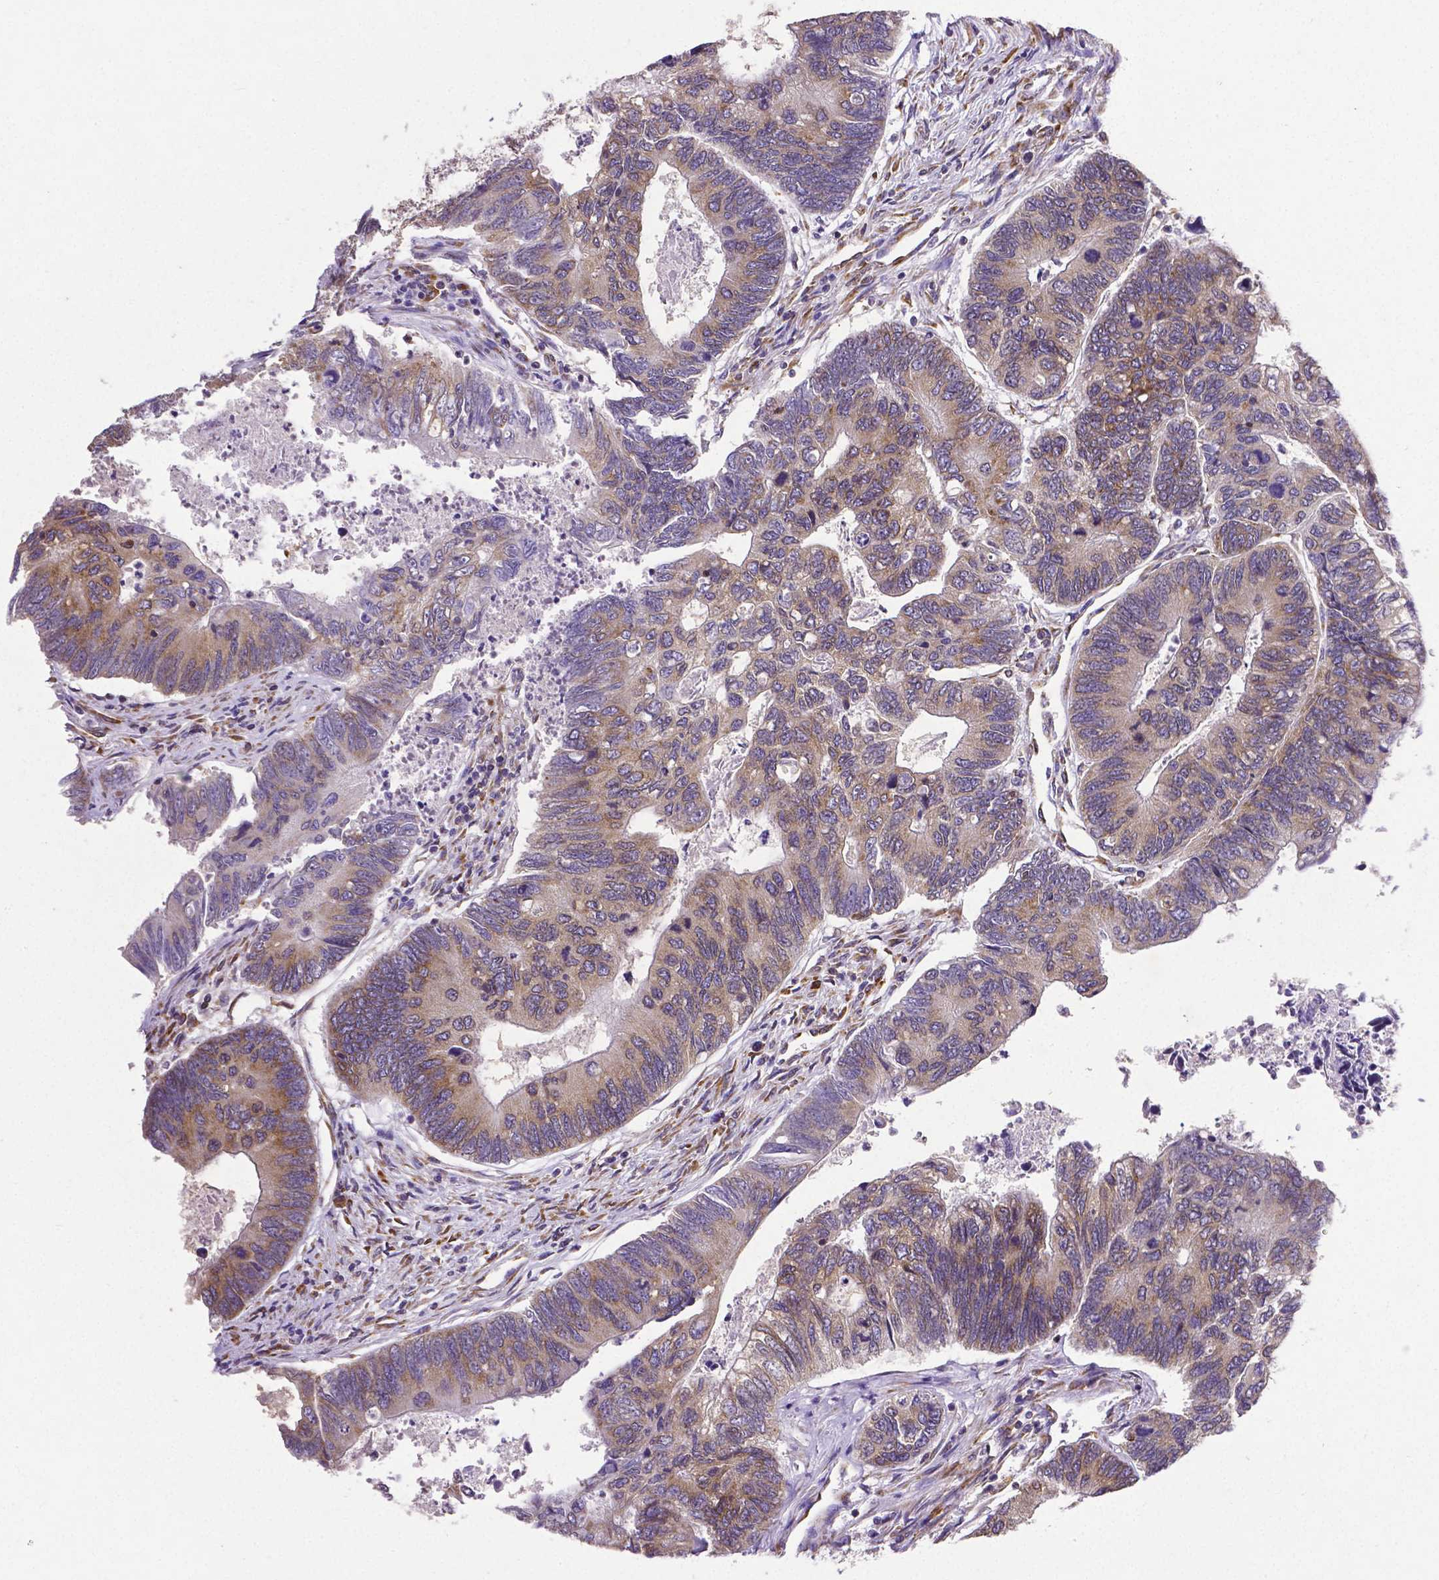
{"staining": {"intensity": "weak", "quantity": "25%-75%", "location": "cytoplasmic/membranous"}, "tissue": "colorectal cancer", "cell_type": "Tumor cells", "image_type": "cancer", "snomed": [{"axis": "morphology", "description": "Adenocarcinoma, NOS"}, {"axis": "topography", "description": "Colon"}], "caption": "There is low levels of weak cytoplasmic/membranous expression in tumor cells of colorectal adenocarcinoma, as demonstrated by immunohistochemical staining (brown color).", "gene": "MTDH", "patient": {"sex": "female", "age": 67}}